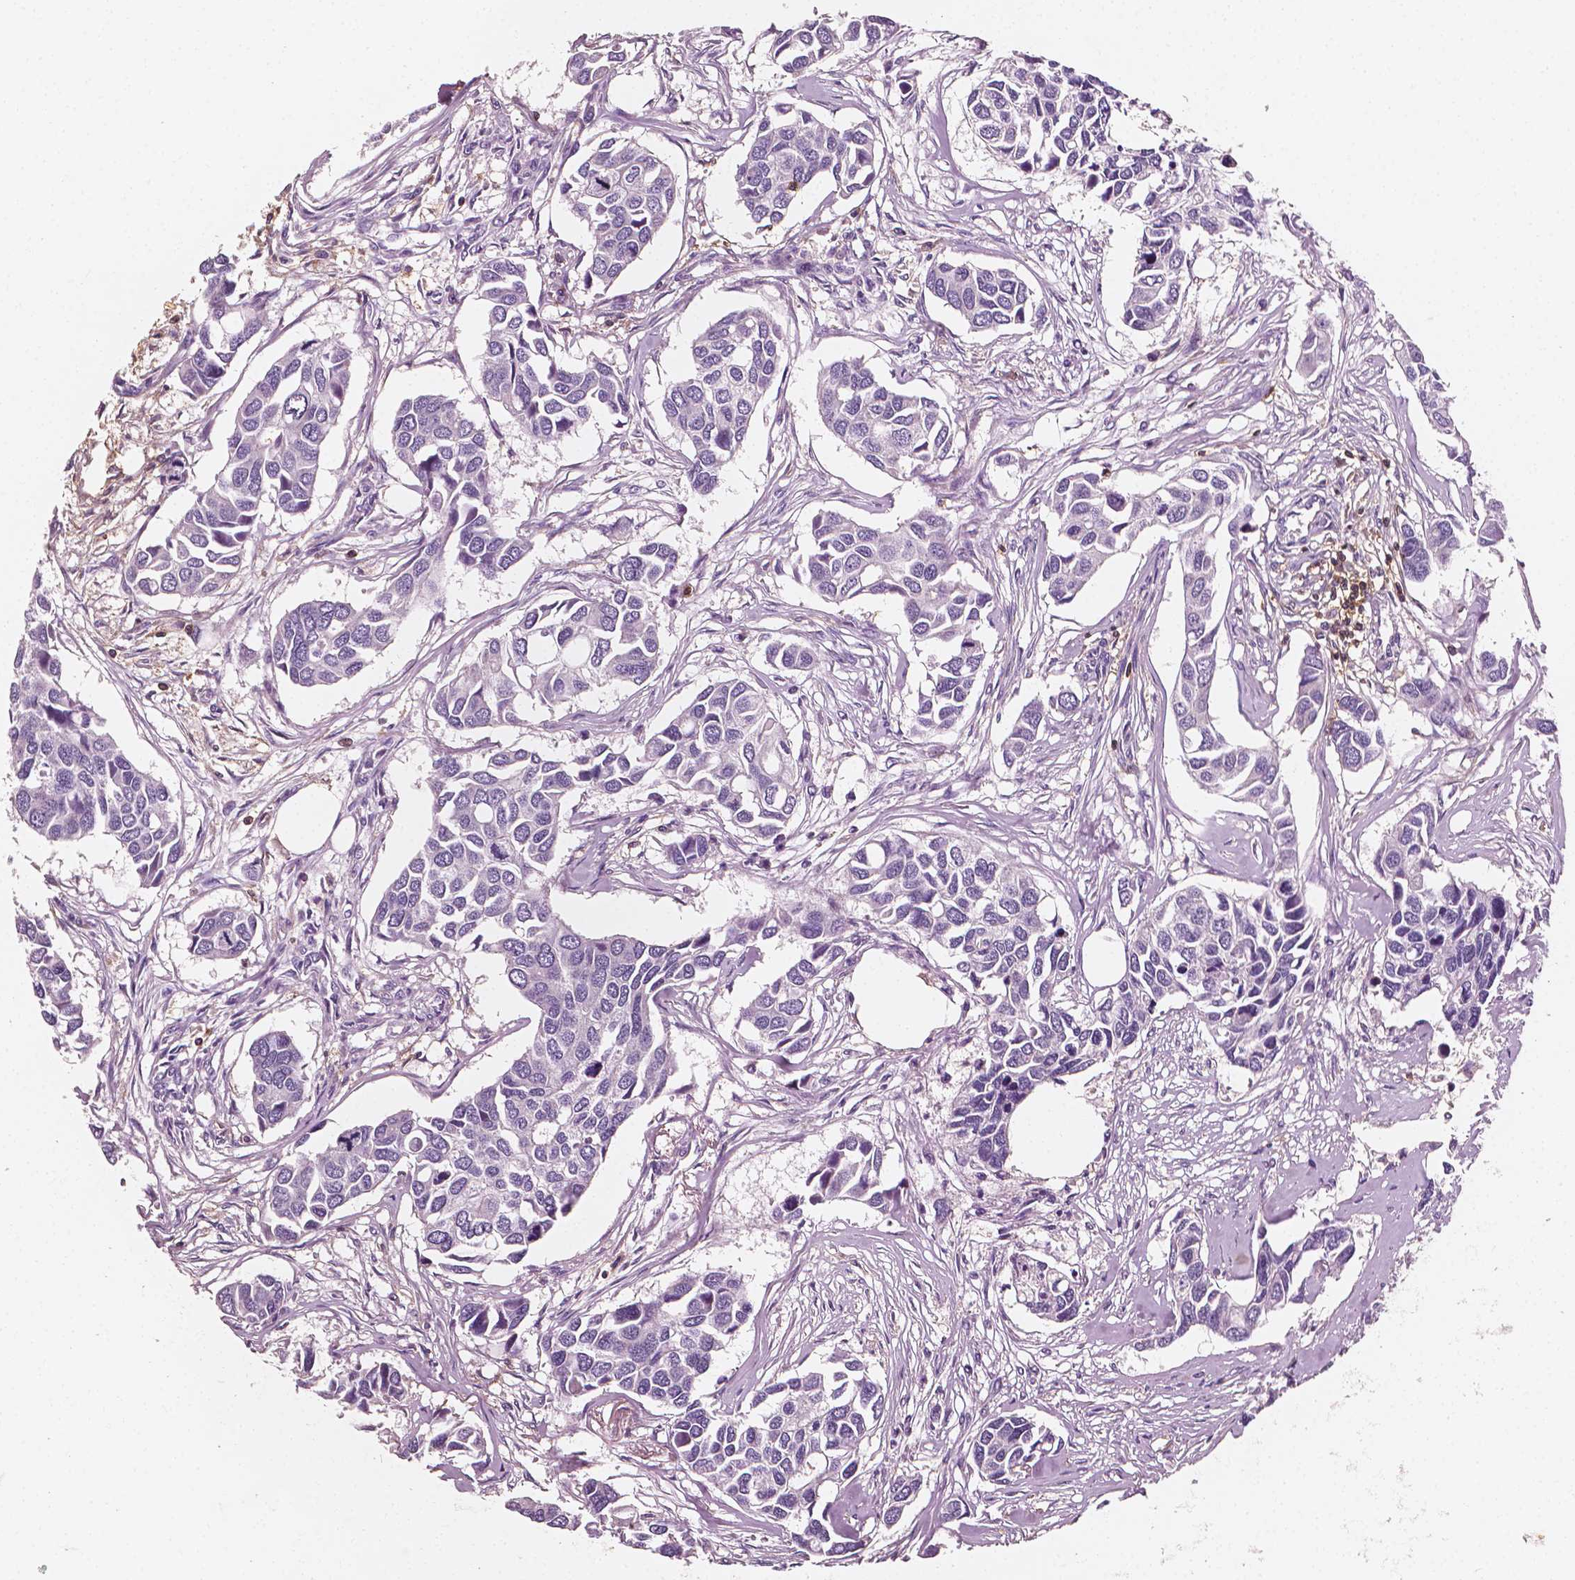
{"staining": {"intensity": "negative", "quantity": "none", "location": "none"}, "tissue": "breast cancer", "cell_type": "Tumor cells", "image_type": "cancer", "snomed": [{"axis": "morphology", "description": "Duct carcinoma"}, {"axis": "topography", "description": "Breast"}], "caption": "High magnification brightfield microscopy of breast cancer stained with DAB (3,3'-diaminobenzidine) (brown) and counterstained with hematoxylin (blue): tumor cells show no significant expression.", "gene": "PTPRC", "patient": {"sex": "female", "age": 83}}